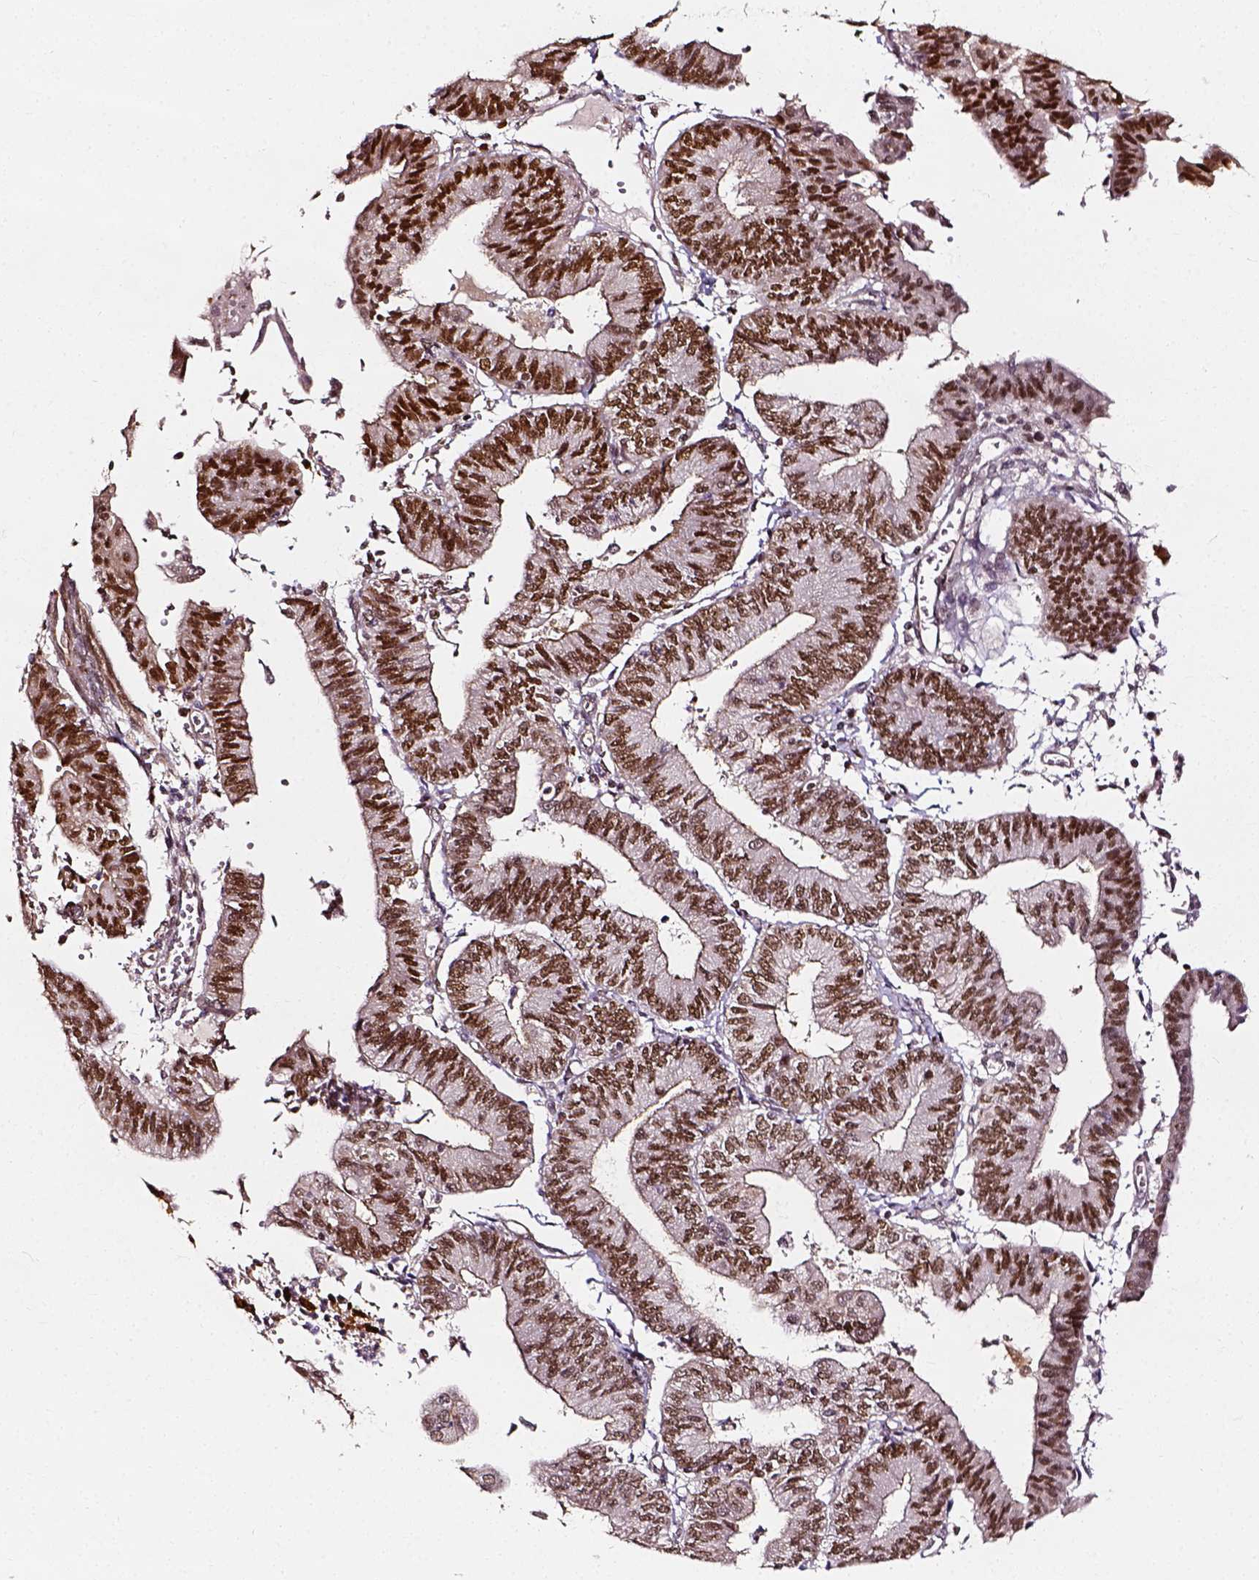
{"staining": {"intensity": "moderate", "quantity": ">75%", "location": "nuclear"}, "tissue": "endometrial cancer", "cell_type": "Tumor cells", "image_type": "cancer", "snomed": [{"axis": "morphology", "description": "Adenocarcinoma, NOS"}, {"axis": "topography", "description": "Endometrium"}], "caption": "IHC micrograph of human endometrial cancer stained for a protein (brown), which reveals medium levels of moderate nuclear staining in approximately >75% of tumor cells.", "gene": "NACC1", "patient": {"sex": "female", "age": 65}}